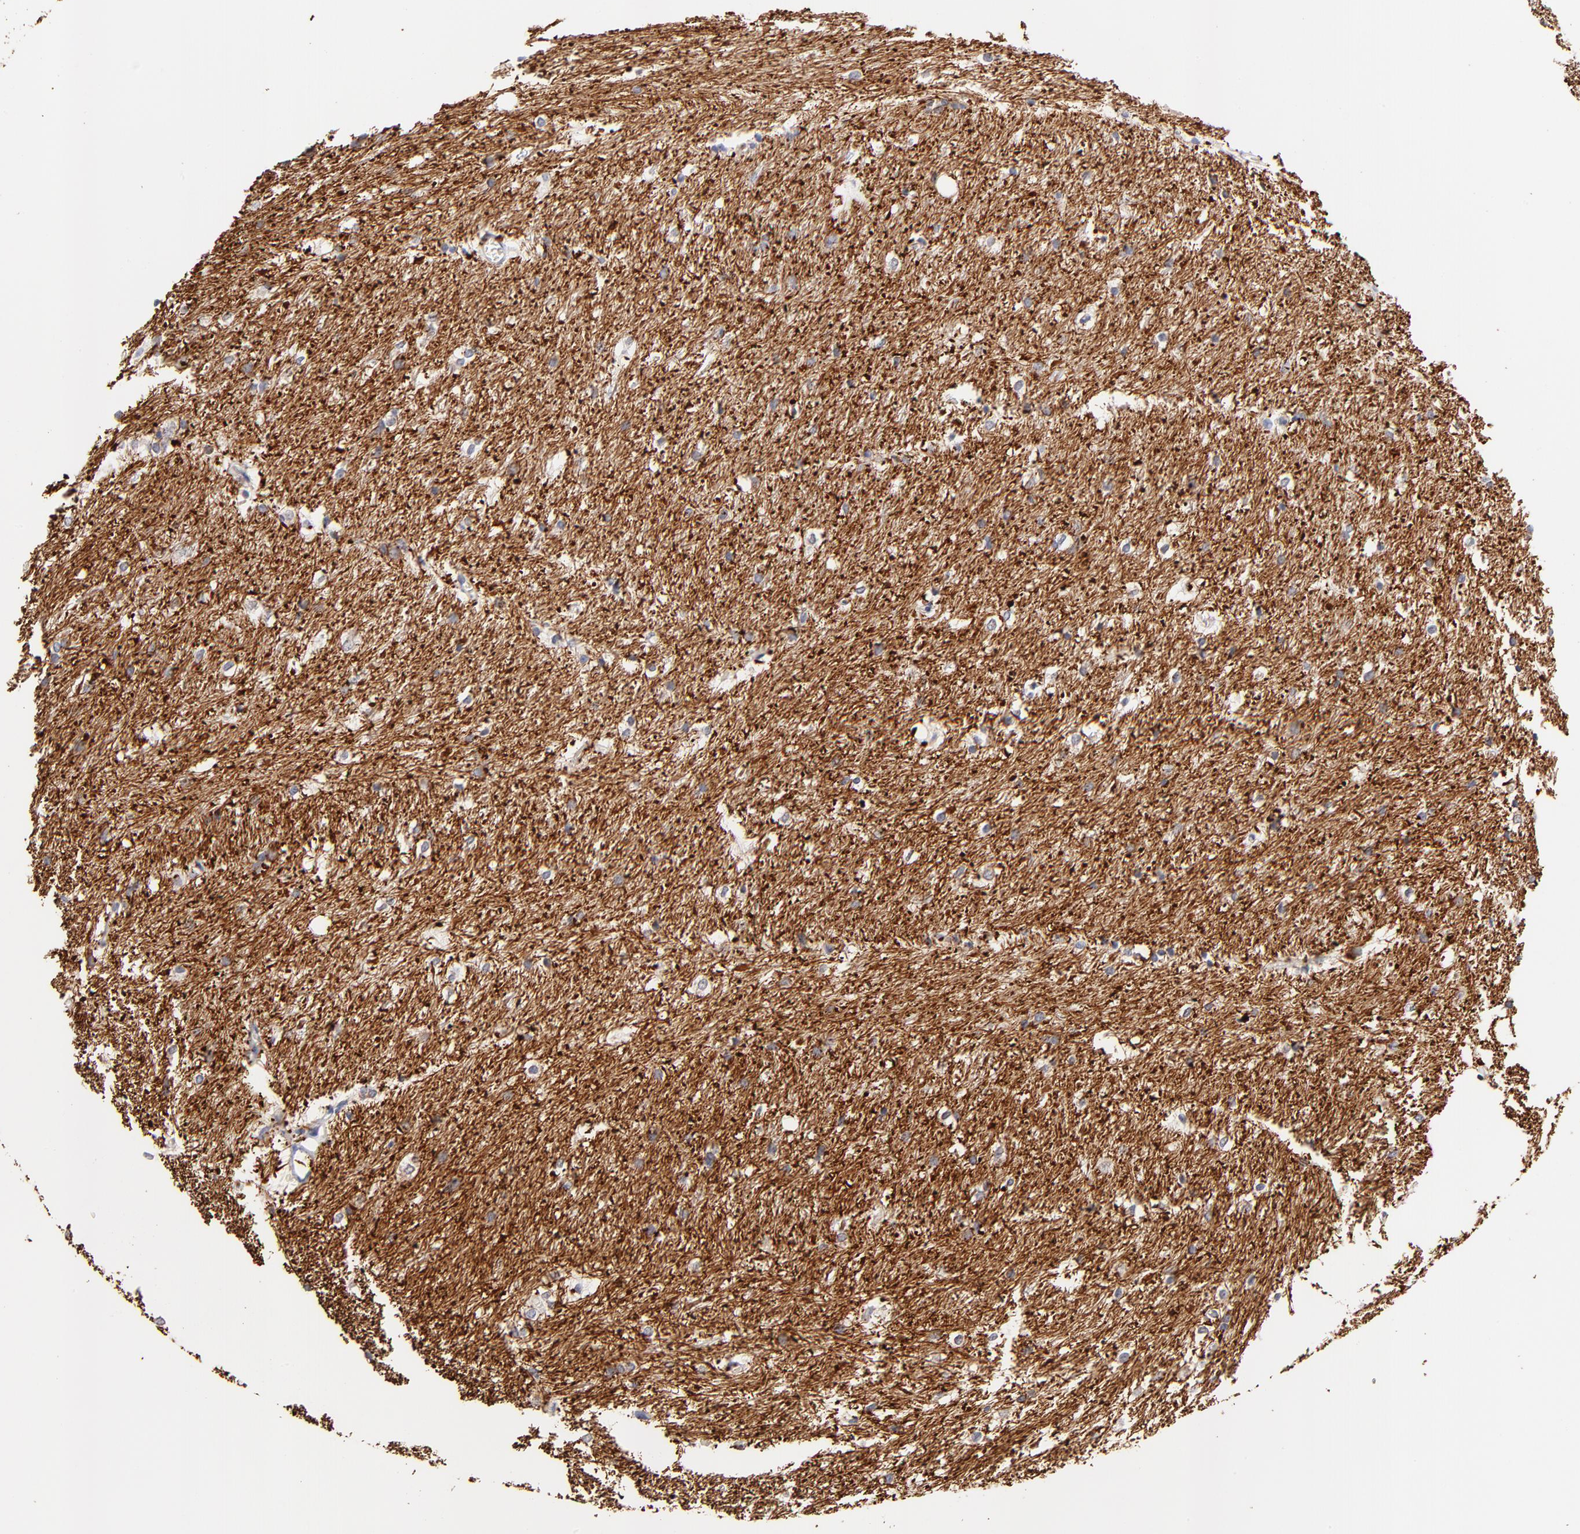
{"staining": {"intensity": "moderate", "quantity": "<25%", "location": "cytoplasmic/membranous"}, "tissue": "caudate", "cell_type": "Glial cells", "image_type": "normal", "snomed": [{"axis": "morphology", "description": "Normal tissue, NOS"}, {"axis": "topography", "description": "Lateral ventricle wall"}], "caption": "Immunohistochemistry (IHC) staining of normal caudate, which reveals low levels of moderate cytoplasmic/membranous staining in about <25% of glial cells indicating moderate cytoplasmic/membranous protein positivity. The staining was performed using DAB (brown) for protein detection and nuclei were counterstained in hematoxylin (blue).", "gene": "FAM117B", "patient": {"sex": "female", "age": 19}}